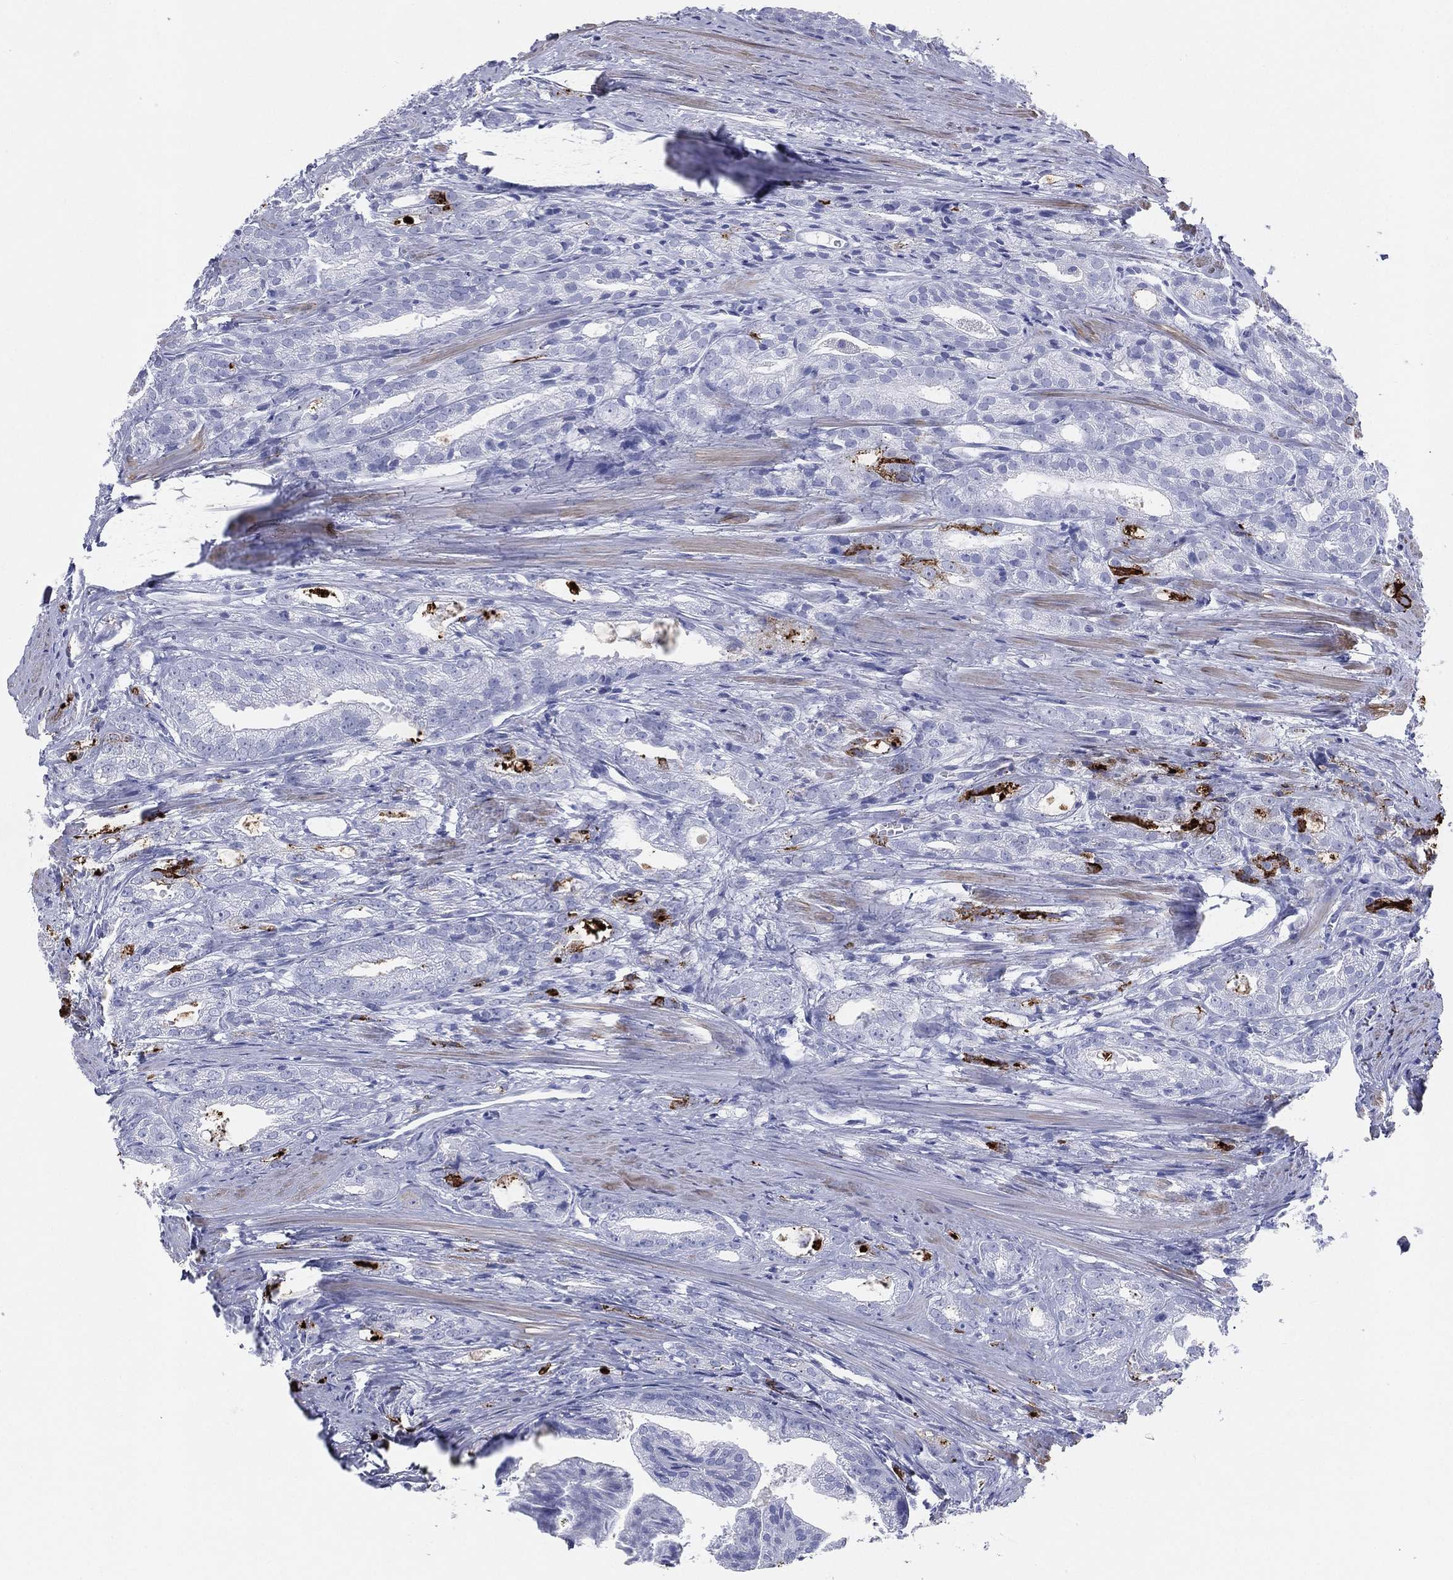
{"staining": {"intensity": "negative", "quantity": "none", "location": "none"}, "tissue": "prostate cancer", "cell_type": "Tumor cells", "image_type": "cancer", "snomed": [{"axis": "morphology", "description": "Adenocarcinoma, NOS"}, {"axis": "morphology", "description": "Adenocarcinoma, High grade"}, {"axis": "topography", "description": "Prostate"}], "caption": "Micrograph shows no protein staining in tumor cells of prostate cancer tissue.", "gene": "CD79A", "patient": {"sex": "male", "age": 70}}